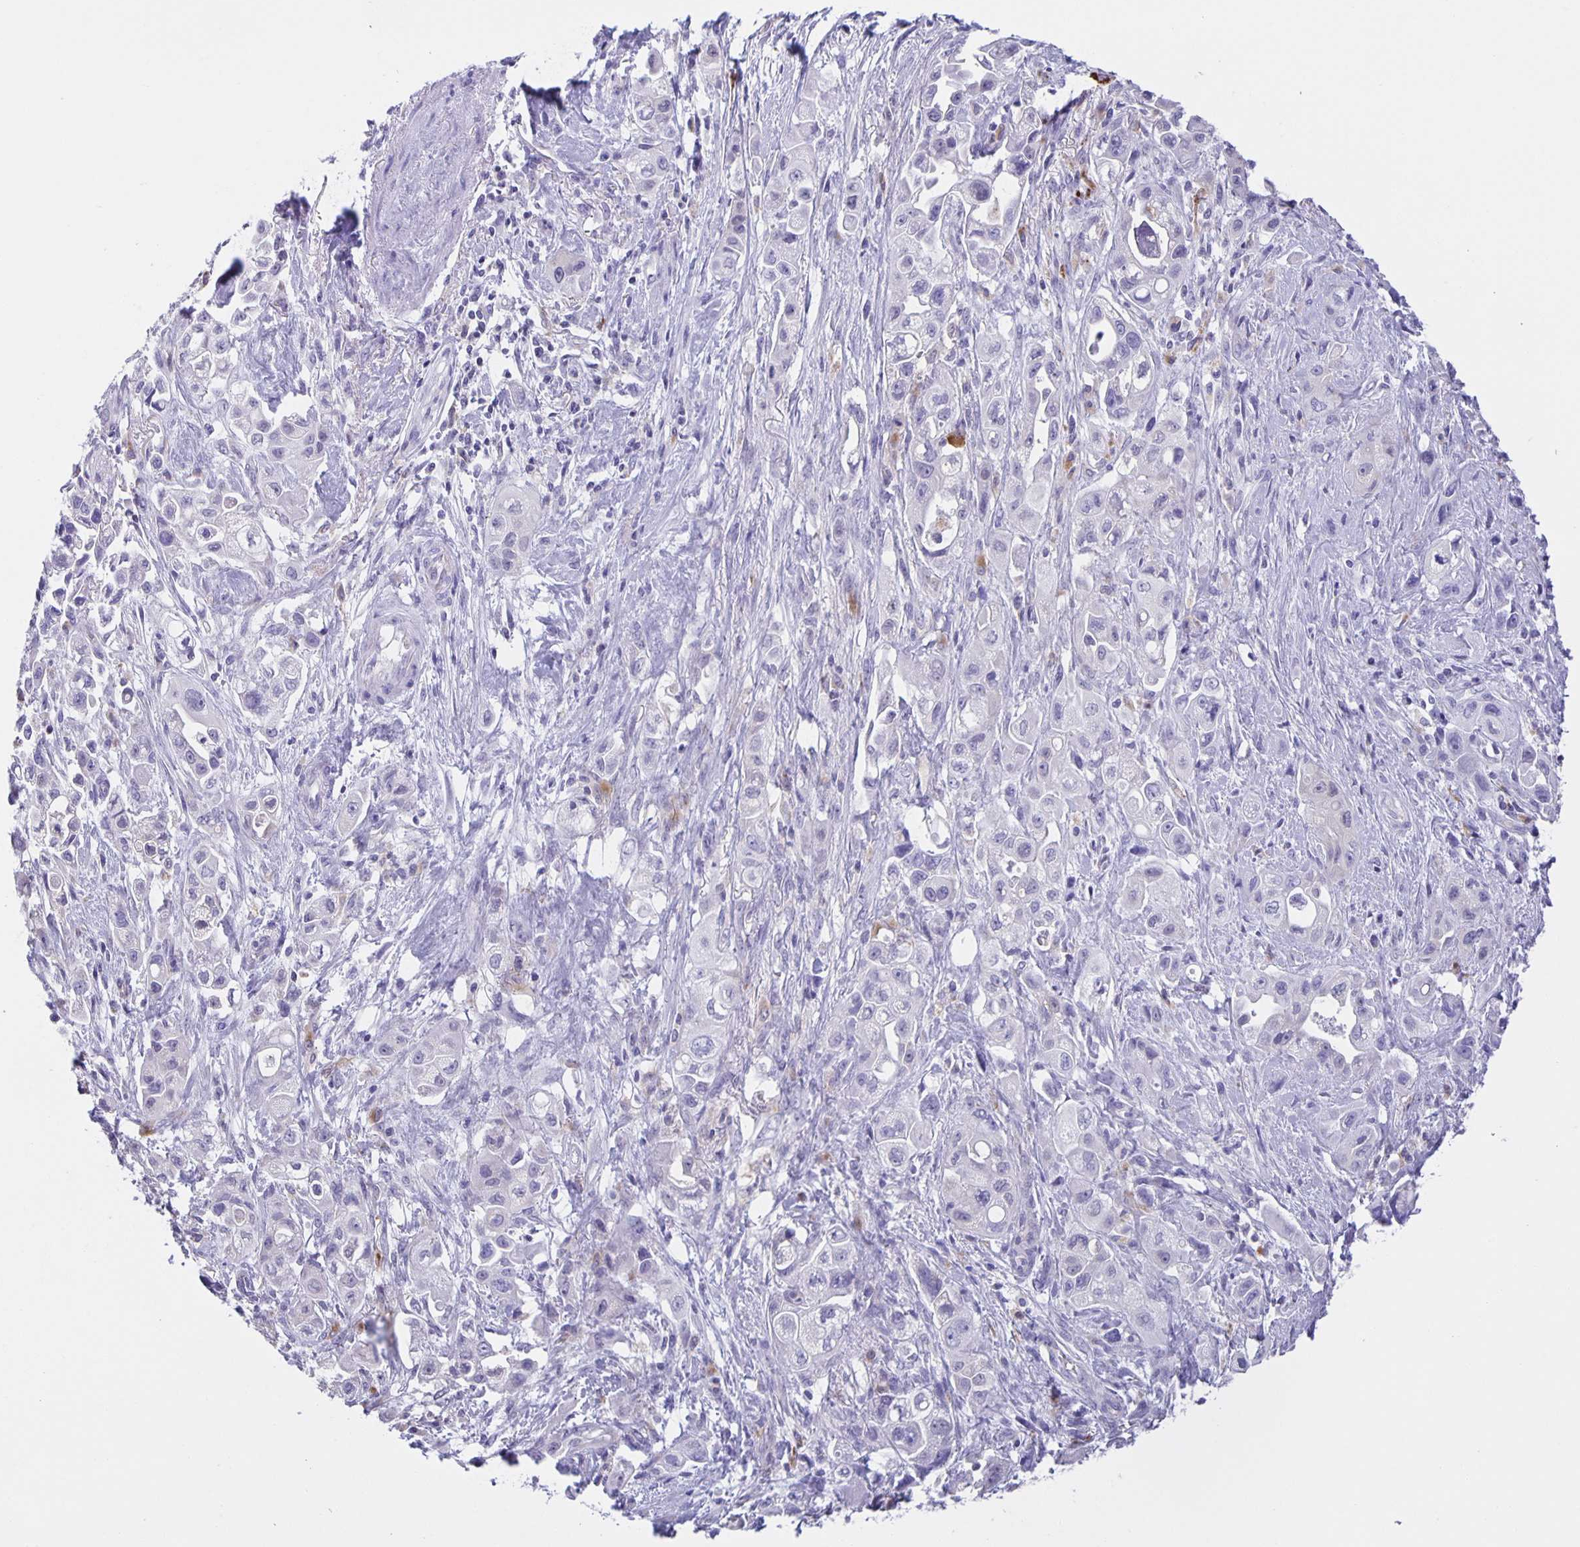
{"staining": {"intensity": "negative", "quantity": "none", "location": "none"}, "tissue": "pancreatic cancer", "cell_type": "Tumor cells", "image_type": "cancer", "snomed": [{"axis": "morphology", "description": "Adenocarcinoma, NOS"}, {"axis": "topography", "description": "Pancreas"}], "caption": "An immunohistochemistry (IHC) histopathology image of adenocarcinoma (pancreatic) is shown. There is no staining in tumor cells of adenocarcinoma (pancreatic).", "gene": "LIPA", "patient": {"sex": "female", "age": 66}}